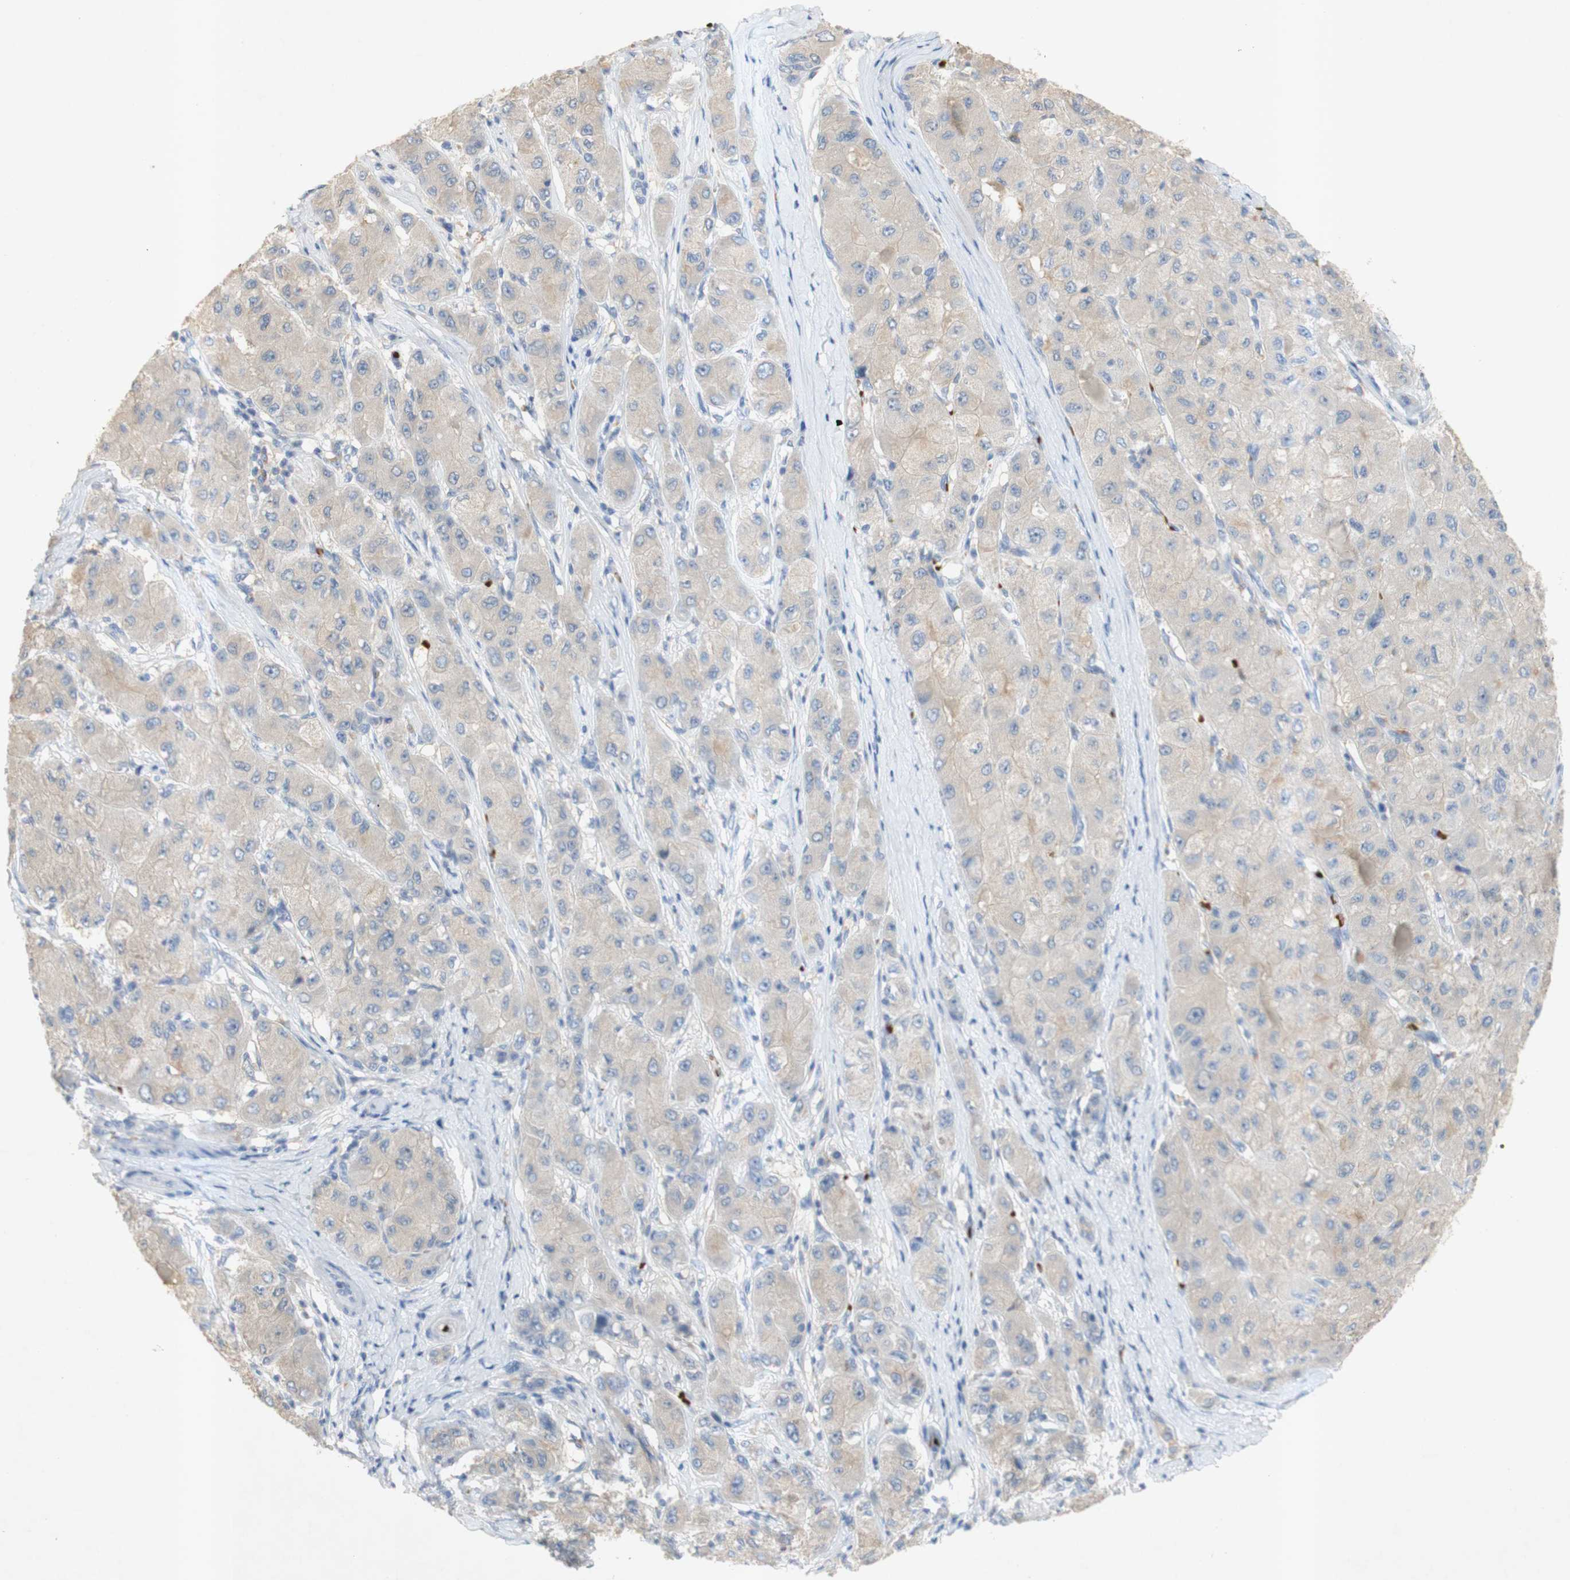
{"staining": {"intensity": "negative", "quantity": "none", "location": "none"}, "tissue": "liver cancer", "cell_type": "Tumor cells", "image_type": "cancer", "snomed": [{"axis": "morphology", "description": "Carcinoma, Hepatocellular, NOS"}, {"axis": "topography", "description": "Liver"}], "caption": "IHC histopathology image of human liver cancer stained for a protein (brown), which exhibits no expression in tumor cells.", "gene": "EPO", "patient": {"sex": "male", "age": 80}}